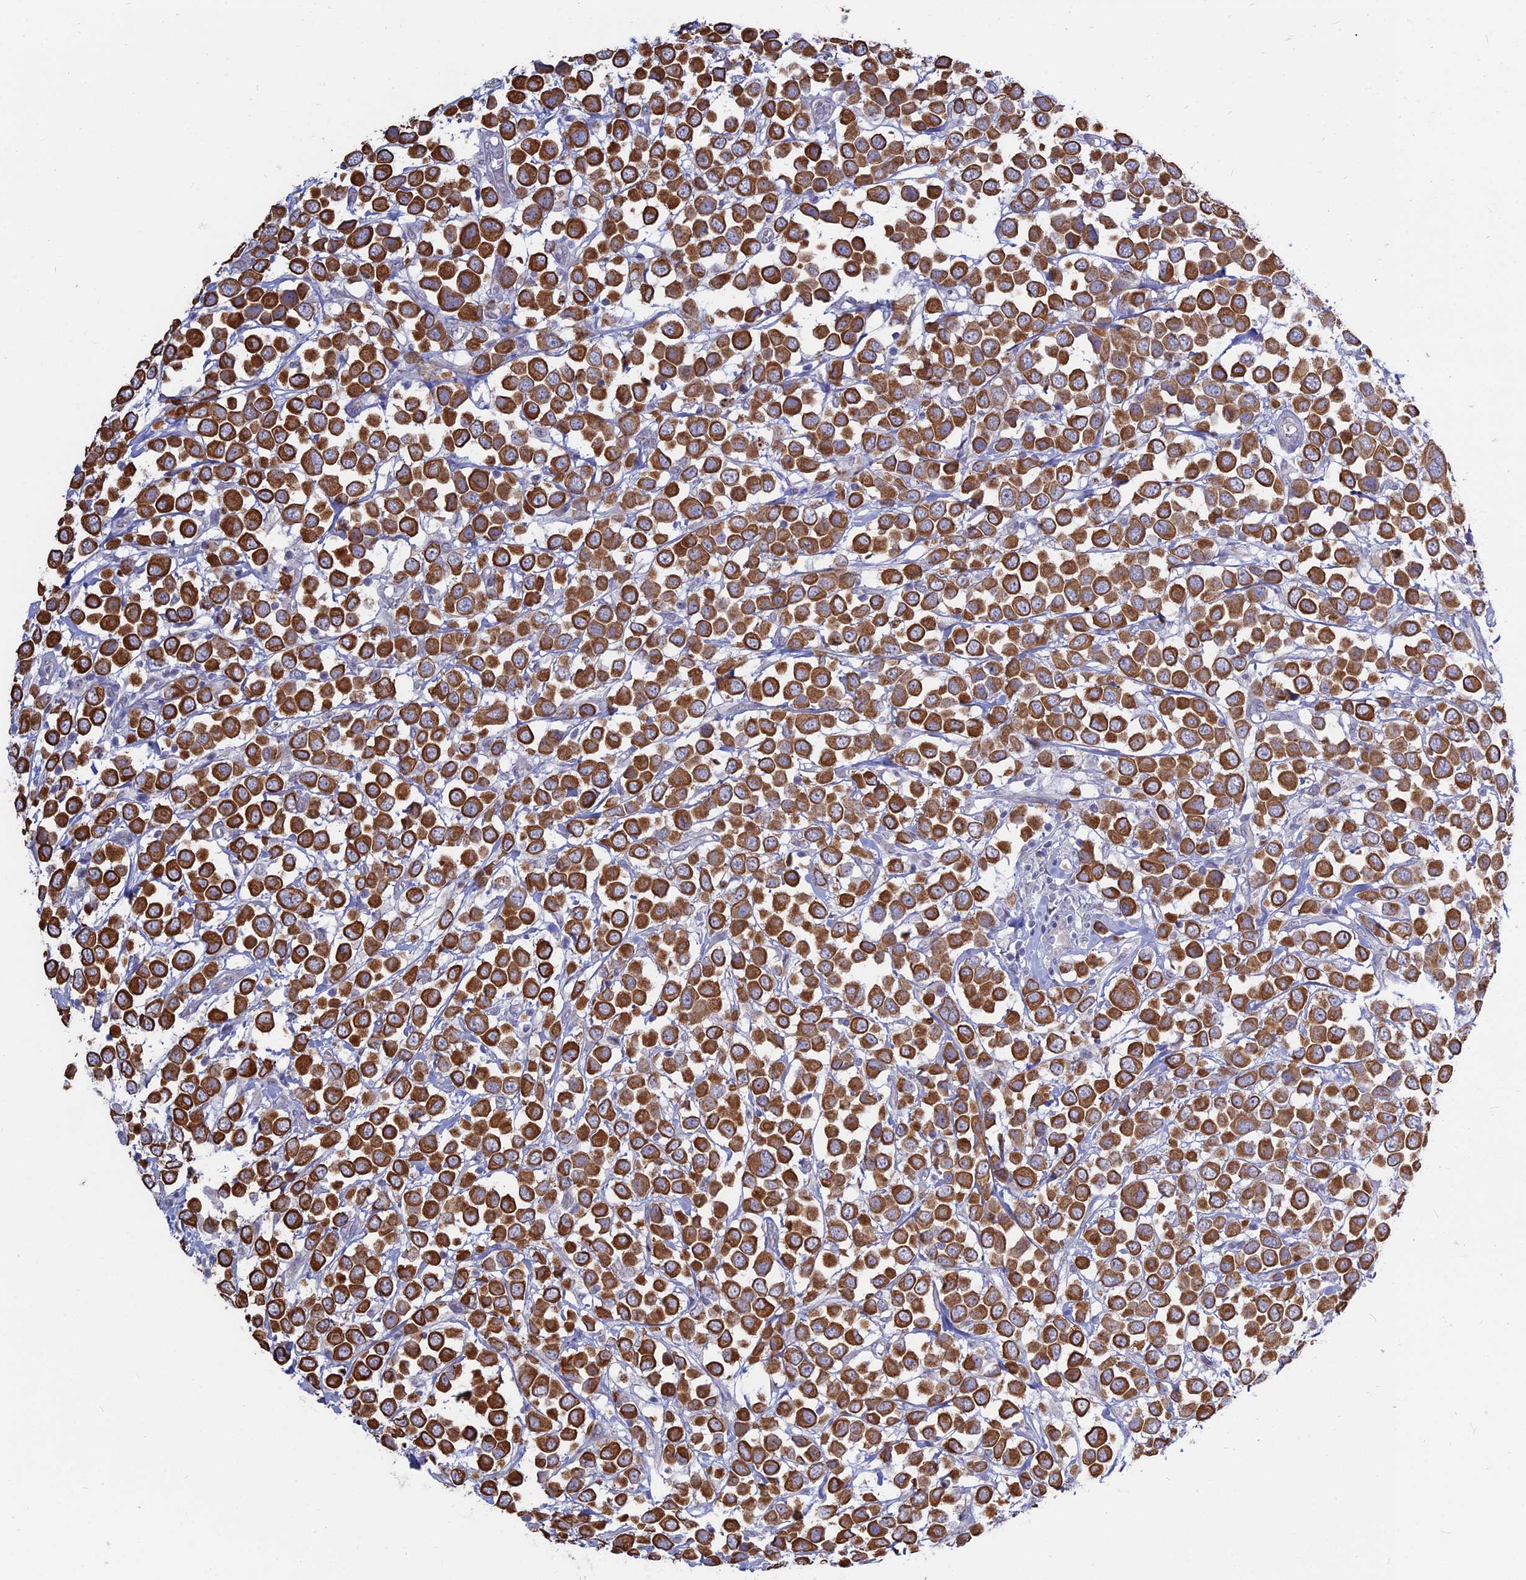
{"staining": {"intensity": "strong", "quantity": ">75%", "location": "cytoplasmic/membranous"}, "tissue": "breast cancer", "cell_type": "Tumor cells", "image_type": "cancer", "snomed": [{"axis": "morphology", "description": "Duct carcinoma"}, {"axis": "topography", "description": "Breast"}], "caption": "There is high levels of strong cytoplasmic/membranous staining in tumor cells of breast cancer, as demonstrated by immunohistochemical staining (brown color).", "gene": "MYO5B", "patient": {"sex": "female", "age": 61}}